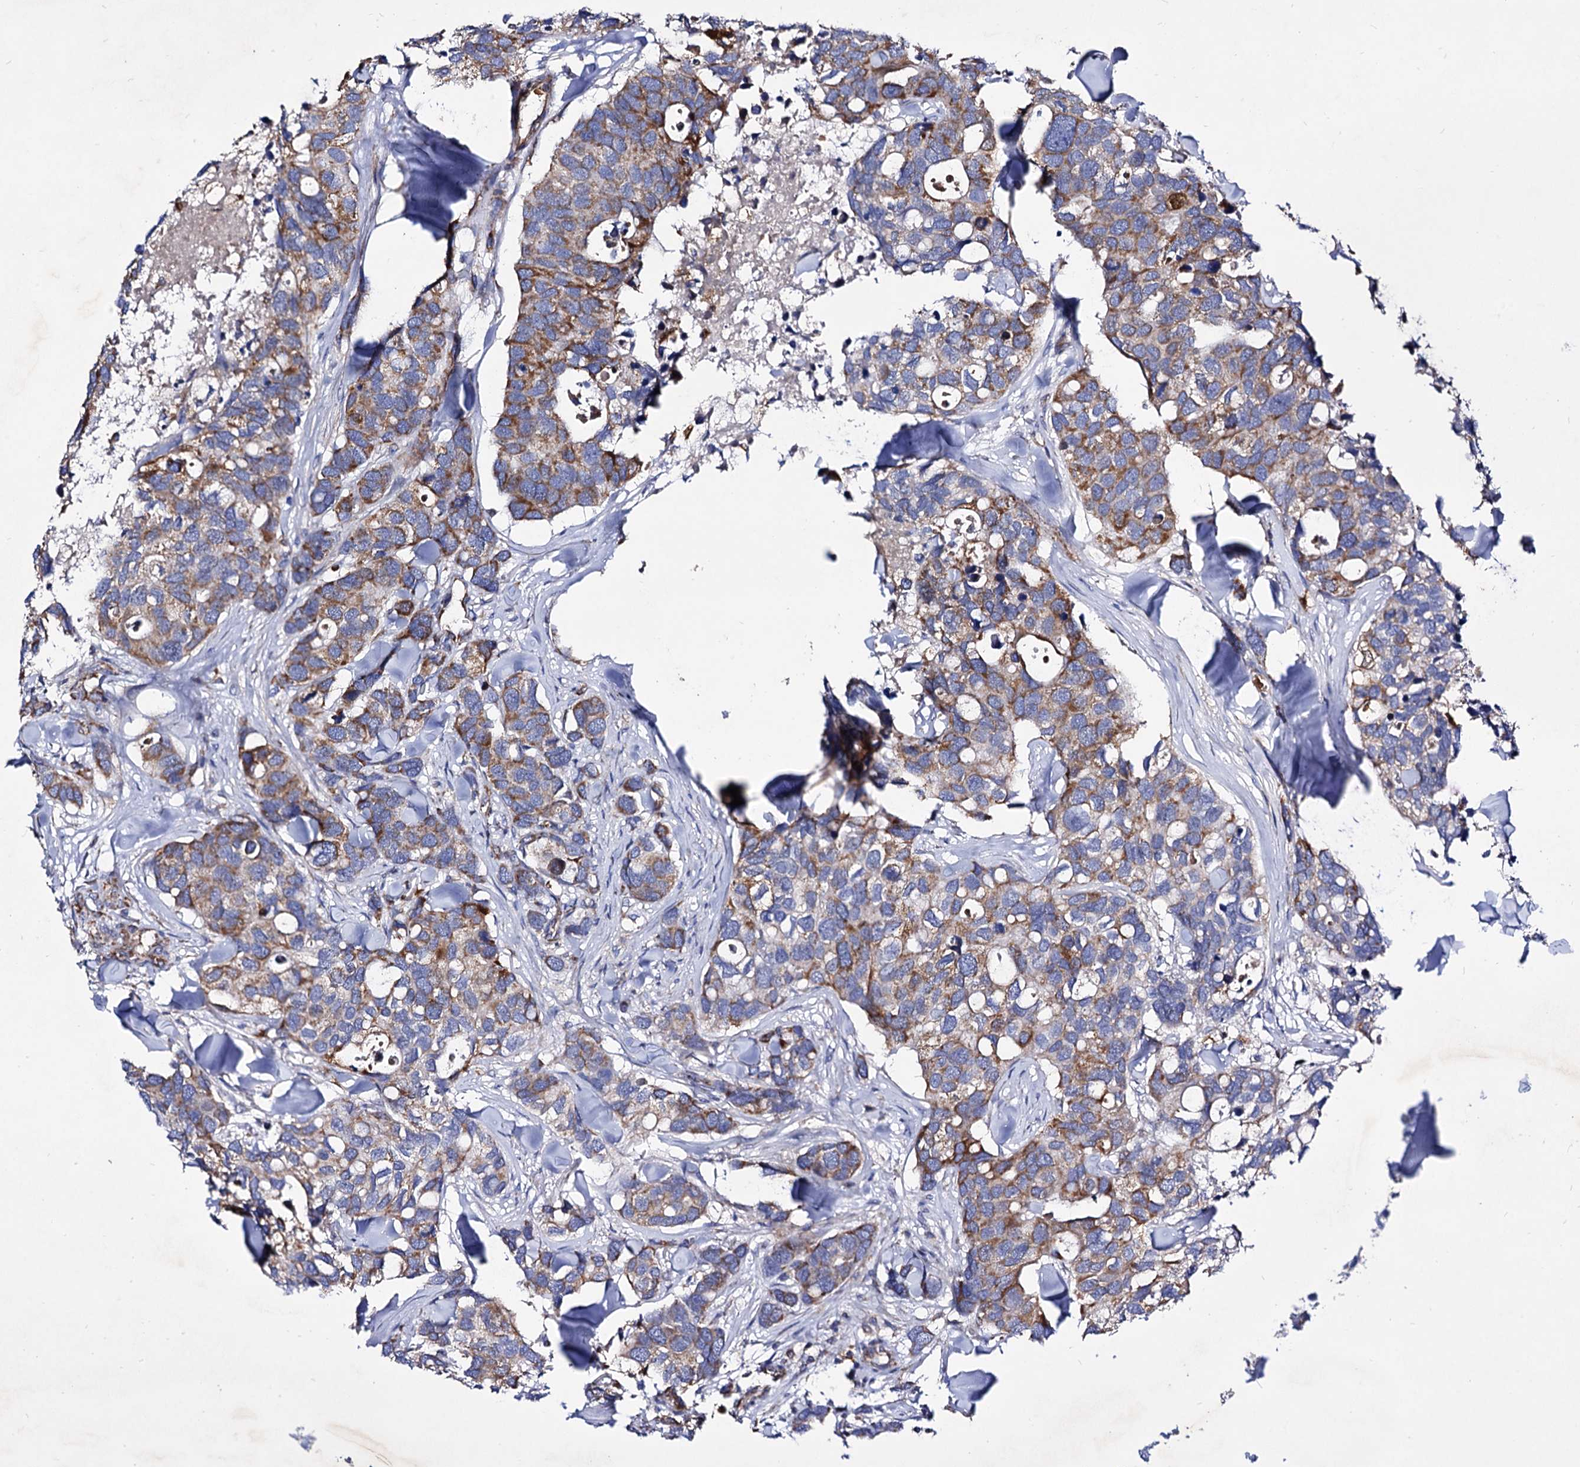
{"staining": {"intensity": "moderate", "quantity": ">75%", "location": "cytoplasmic/membranous"}, "tissue": "breast cancer", "cell_type": "Tumor cells", "image_type": "cancer", "snomed": [{"axis": "morphology", "description": "Duct carcinoma"}, {"axis": "topography", "description": "Breast"}], "caption": "Breast cancer (invasive ductal carcinoma) tissue demonstrates moderate cytoplasmic/membranous positivity in about >75% of tumor cells, visualized by immunohistochemistry.", "gene": "ACAD9", "patient": {"sex": "female", "age": 83}}